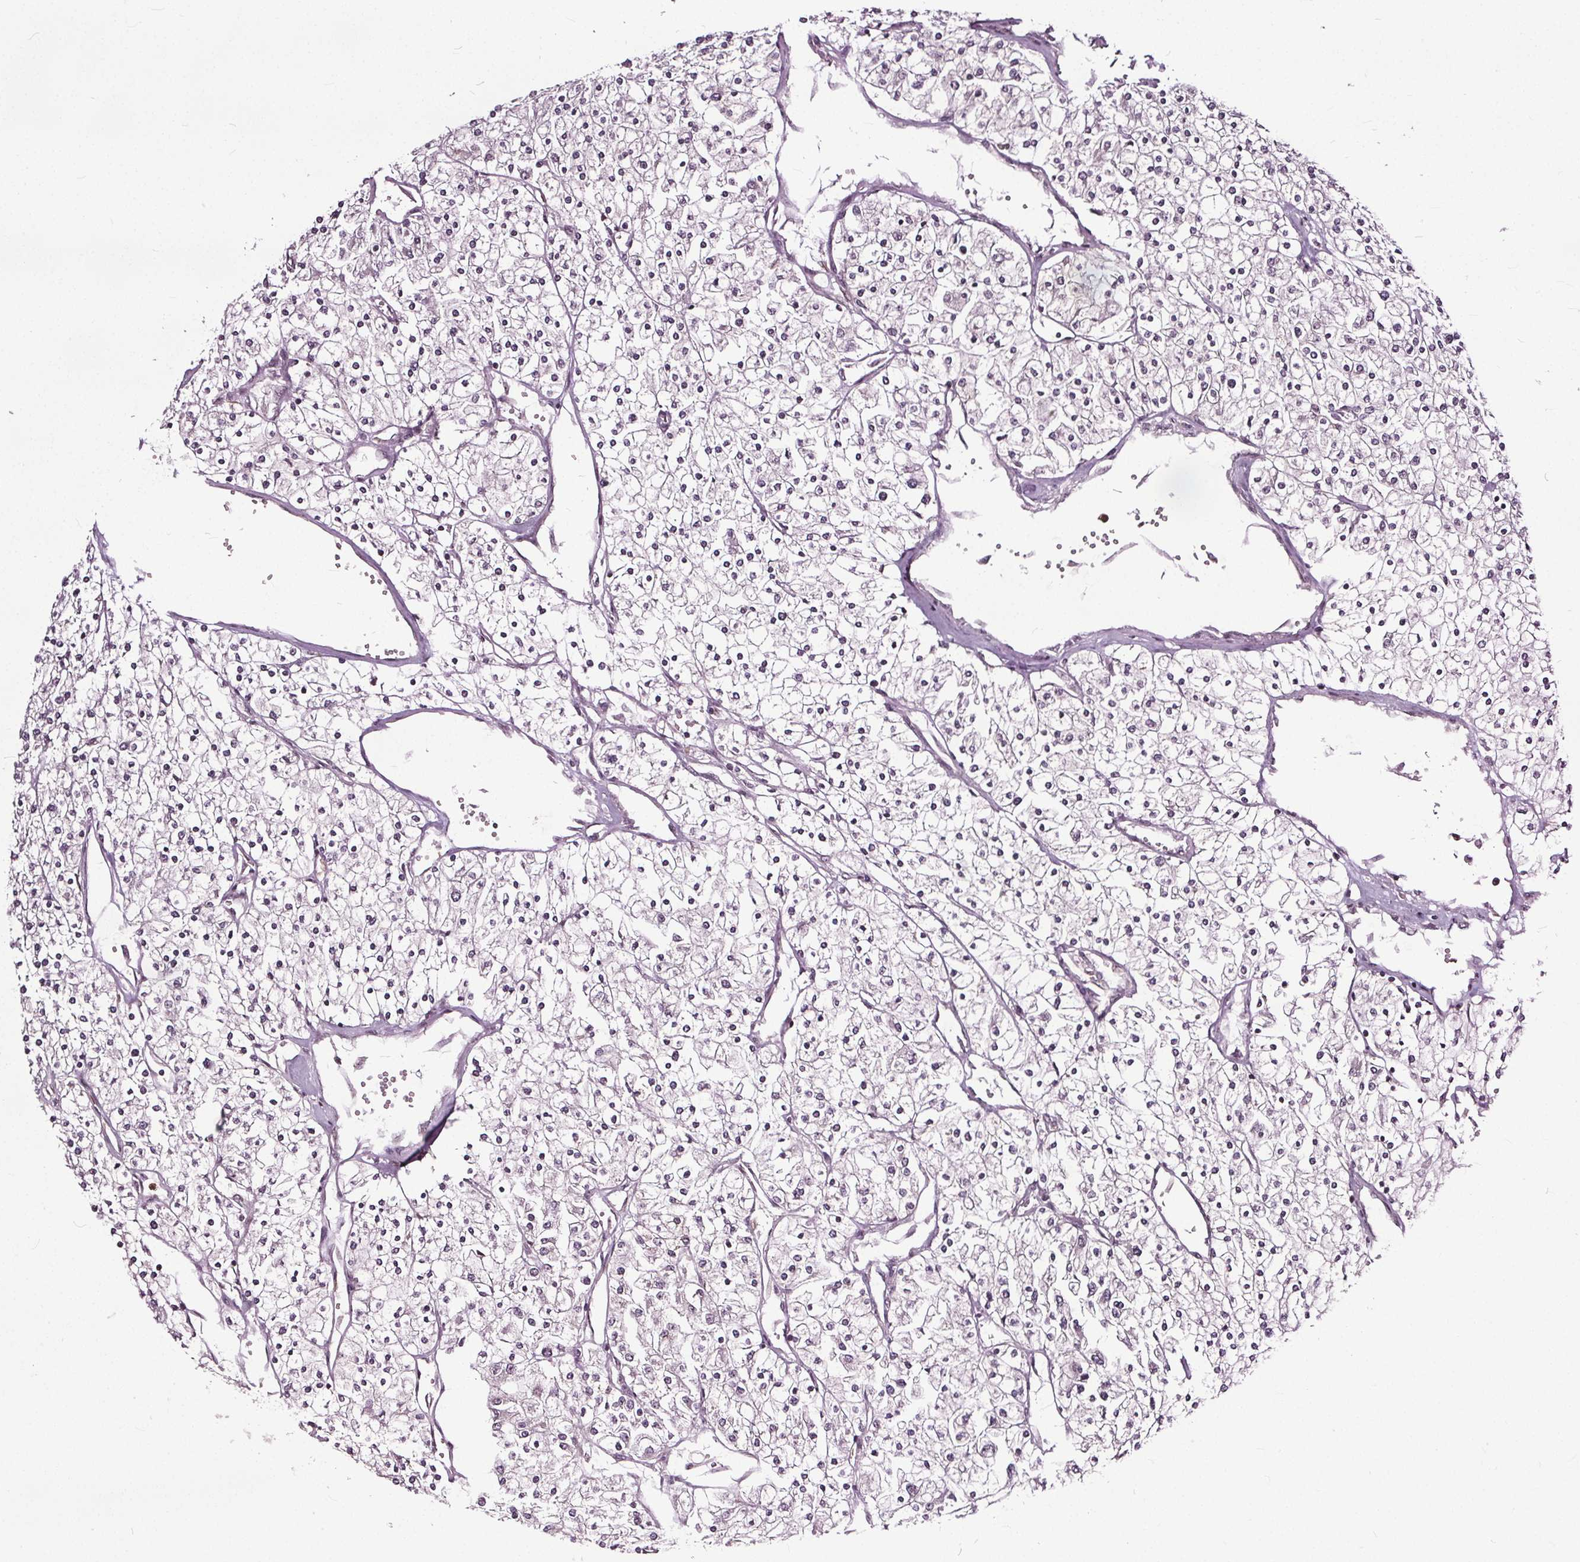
{"staining": {"intensity": "negative", "quantity": "none", "location": "none"}, "tissue": "renal cancer", "cell_type": "Tumor cells", "image_type": "cancer", "snomed": [{"axis": "morphology", "description": "Adenocarcinoma, NOS"}, {"axis": "topography", "description": "Kidney"}], "caption": "High magnification brightfield microscopy of renal cancer stained with DAB (3,3'-diaminobenzidine) (brown) and counterstained with hematoxylin (blue): tumor cells show no significant staining. (DAB (3,3'-diaminobenzidine) immunohistochemistry visualized using brightfield microscopy, high magnification).", "gene": "TTC39C", "patient": {"sex": "male", "age": 80}}